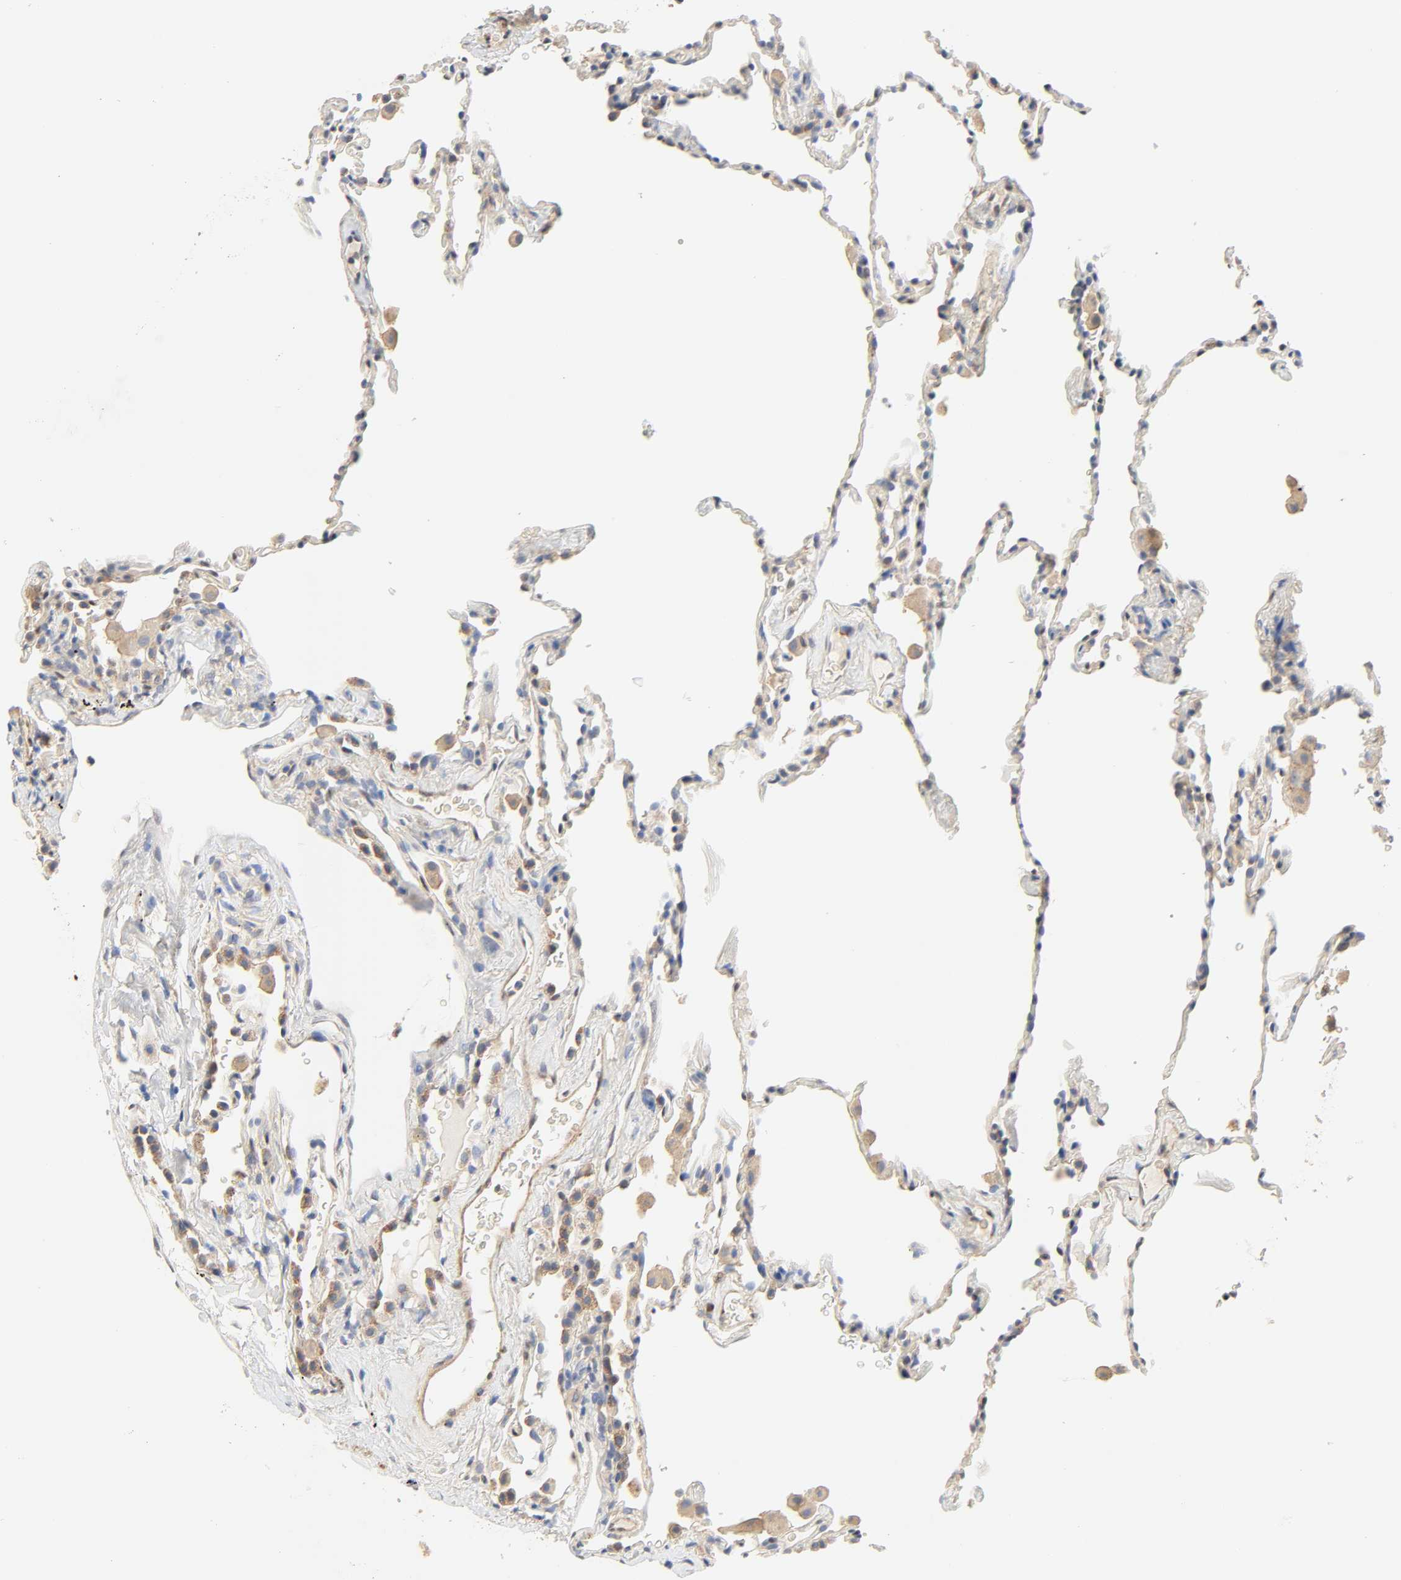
{"staining": {"intensity": "negative", "quantity": "none", "location": "none"}, "tissue": "lung", "cell_type": "Alveolar cells", "image_type": "normal", "snomed": [{"axis": "morphology", "description": "Normal tissue, NOS"}, {"axis": "morphology", "description": "Soft tissue tumor metastatic"}, {"axis": "topography", "description": "Lung"}], "caption": "Alveolar cells are negative for brown protein staining in unremarkable lung. (DAB (3,3'-diaminobenzidine) immunohistochemistry (IHC) with hematoxylin counter stain).", "gene": "BORCS8", "patient": {"sex": "male", "age": 59}}